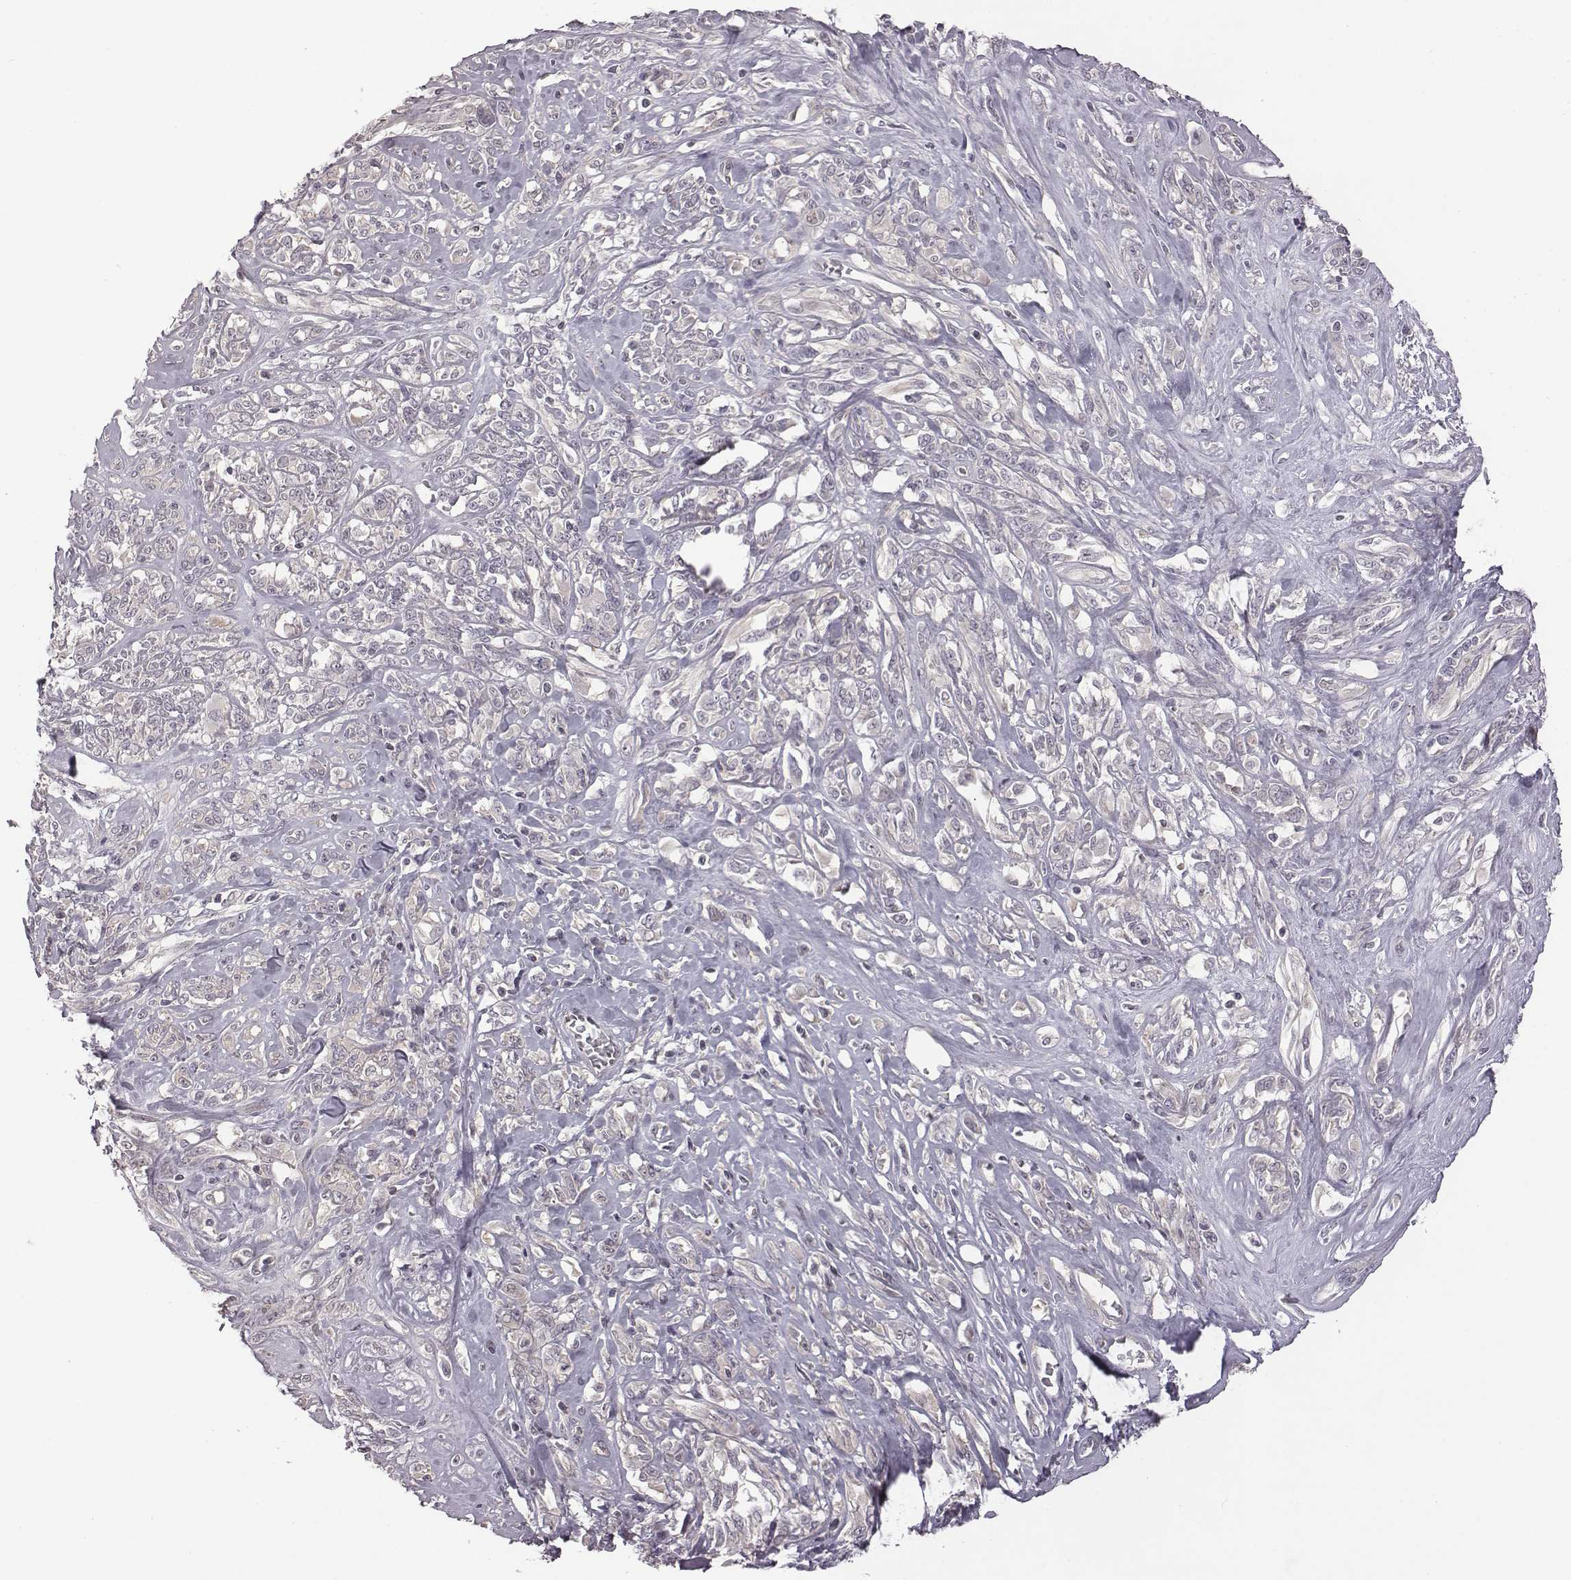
{"staining": {"intensity": "negative", "quantity": "none", "location": "none"}, "tissue": "melanoma", "cell_type": "Tumor cells", "image_type": "cancer", "snomed": [{"axis": "morphology", "description": "Malignant melanoma, NOS"}, {"axis": "topography", "description": "Skin"}], "caption": "Tumor cells are negative for protein expression in human malignant melanoma.", "gene": "BICDL1", "patient": {"sex": "female", "age": 91}}